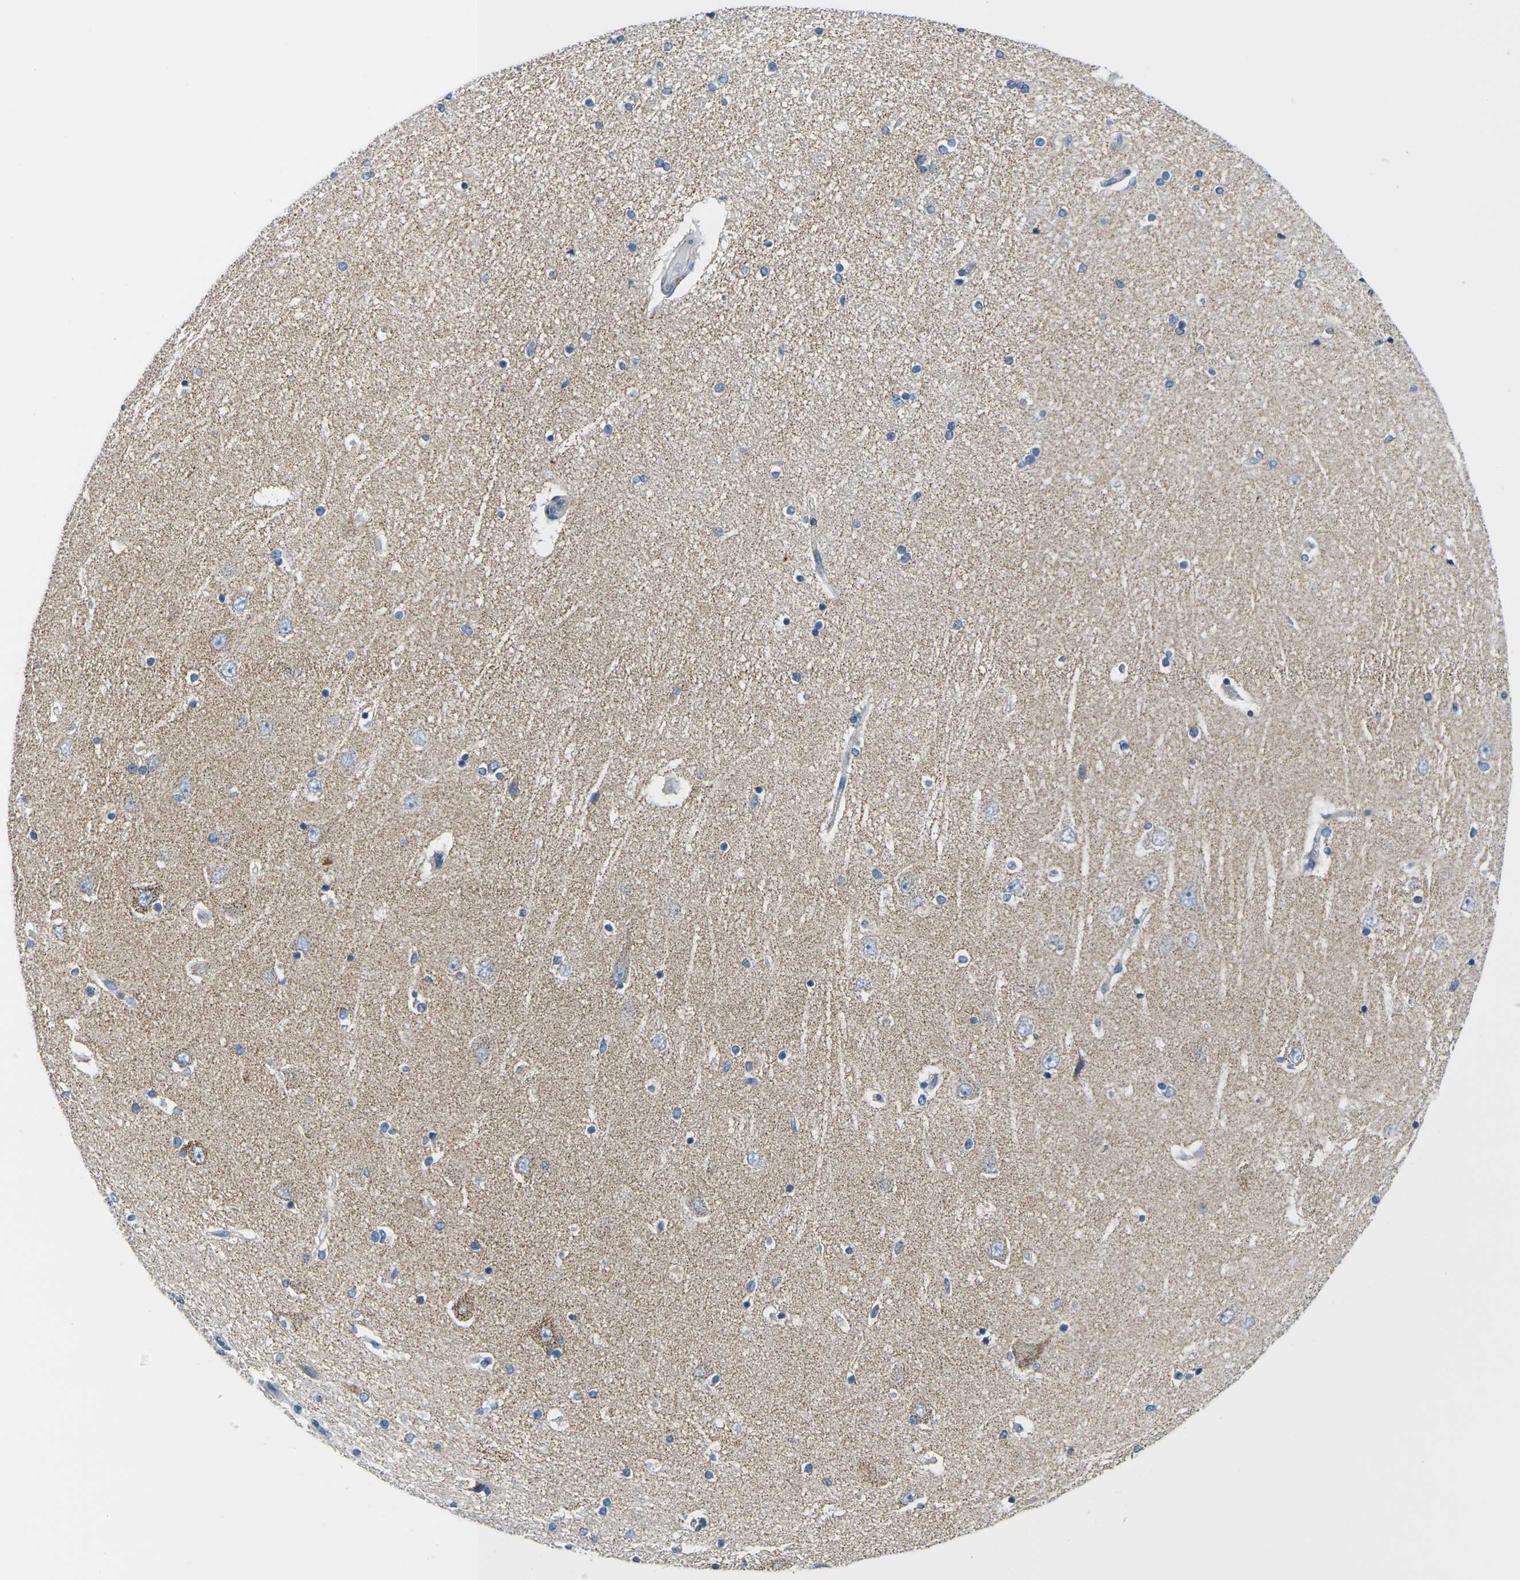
{"staining": {"intensity": "negative", "quantity": "none", "location": "none"}, "tissue": "hippocampus", "cell_type": "Glial cells", "image_type": "normal", "snomed": [{"axis": "morphology", "description": "Normal tissue, NOS"}, {"axis": "topography", "description": "Hippocampus"}], "caption": "This photomicrograph is of unremarkable hippocampus stained with immunohistochemistry (IHC) to label a protein in brown with the nuclei are counter-stained blue. There is no staining in glial cells.", "gene": "TMEM204", "patient": {"sex": "female", "age": 54}}